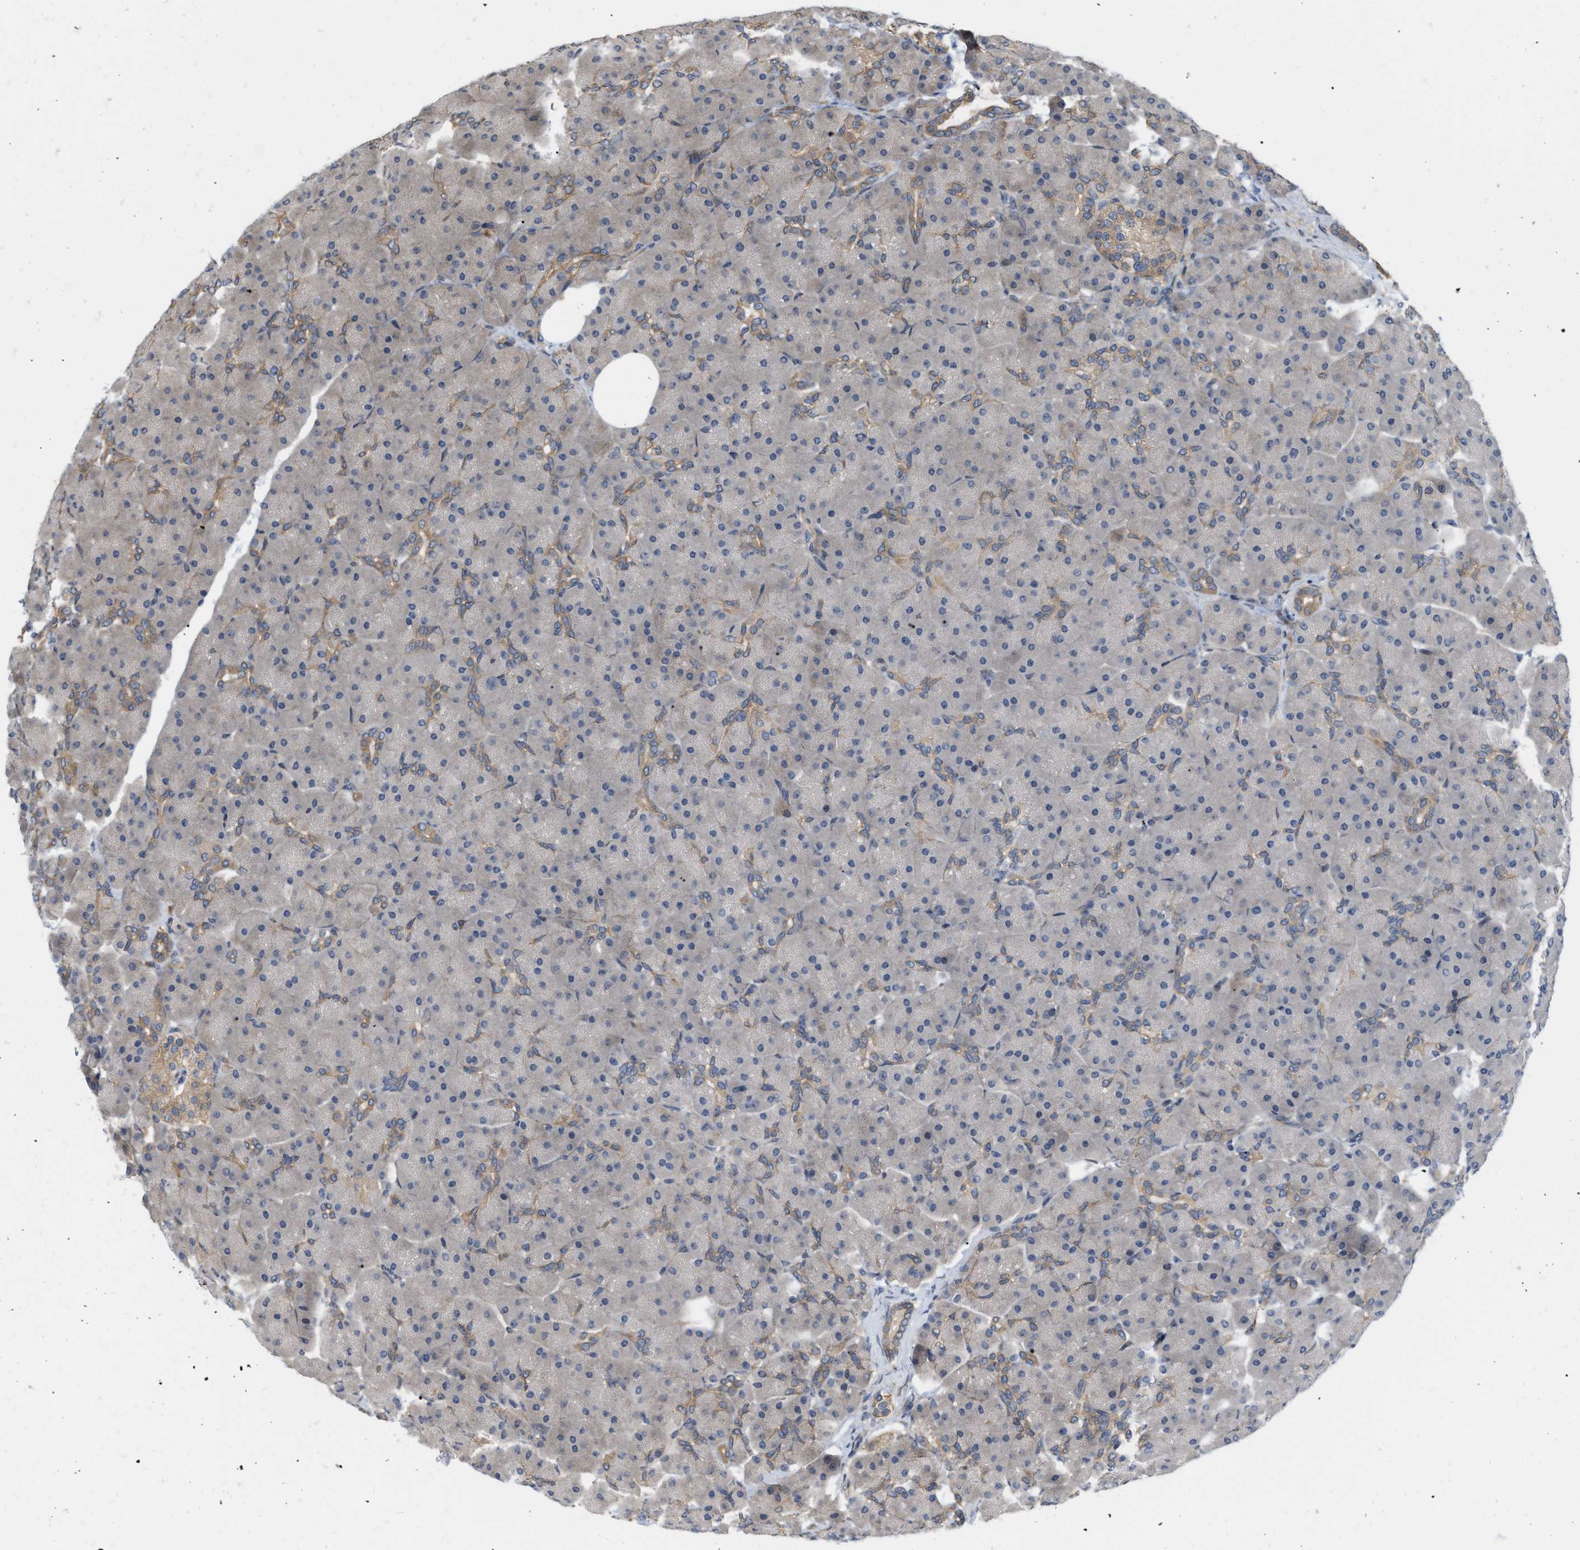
{"staining": {"intensity": "weak", "quantity": "25%-75%", "location": "cytoplasmic/membranous"}, "tissue": "pancreas", "cell_type": "Exocrine glandular cells", "image_type": "normal", "snomed": [{"axis": "morphology", "description": "Normal tissue, NOS"}, {"axis": "topography", "description": "Pancreas"}], "caption": "There is low levels of weak cytoplasmic/membranous expression in exocrine glandular cells of benign pancreas, as demonstrated by immunohistochemical staining (brown color).", "gene": "CSNK1A1", "patient": {"sex": "male", "age": 66}}